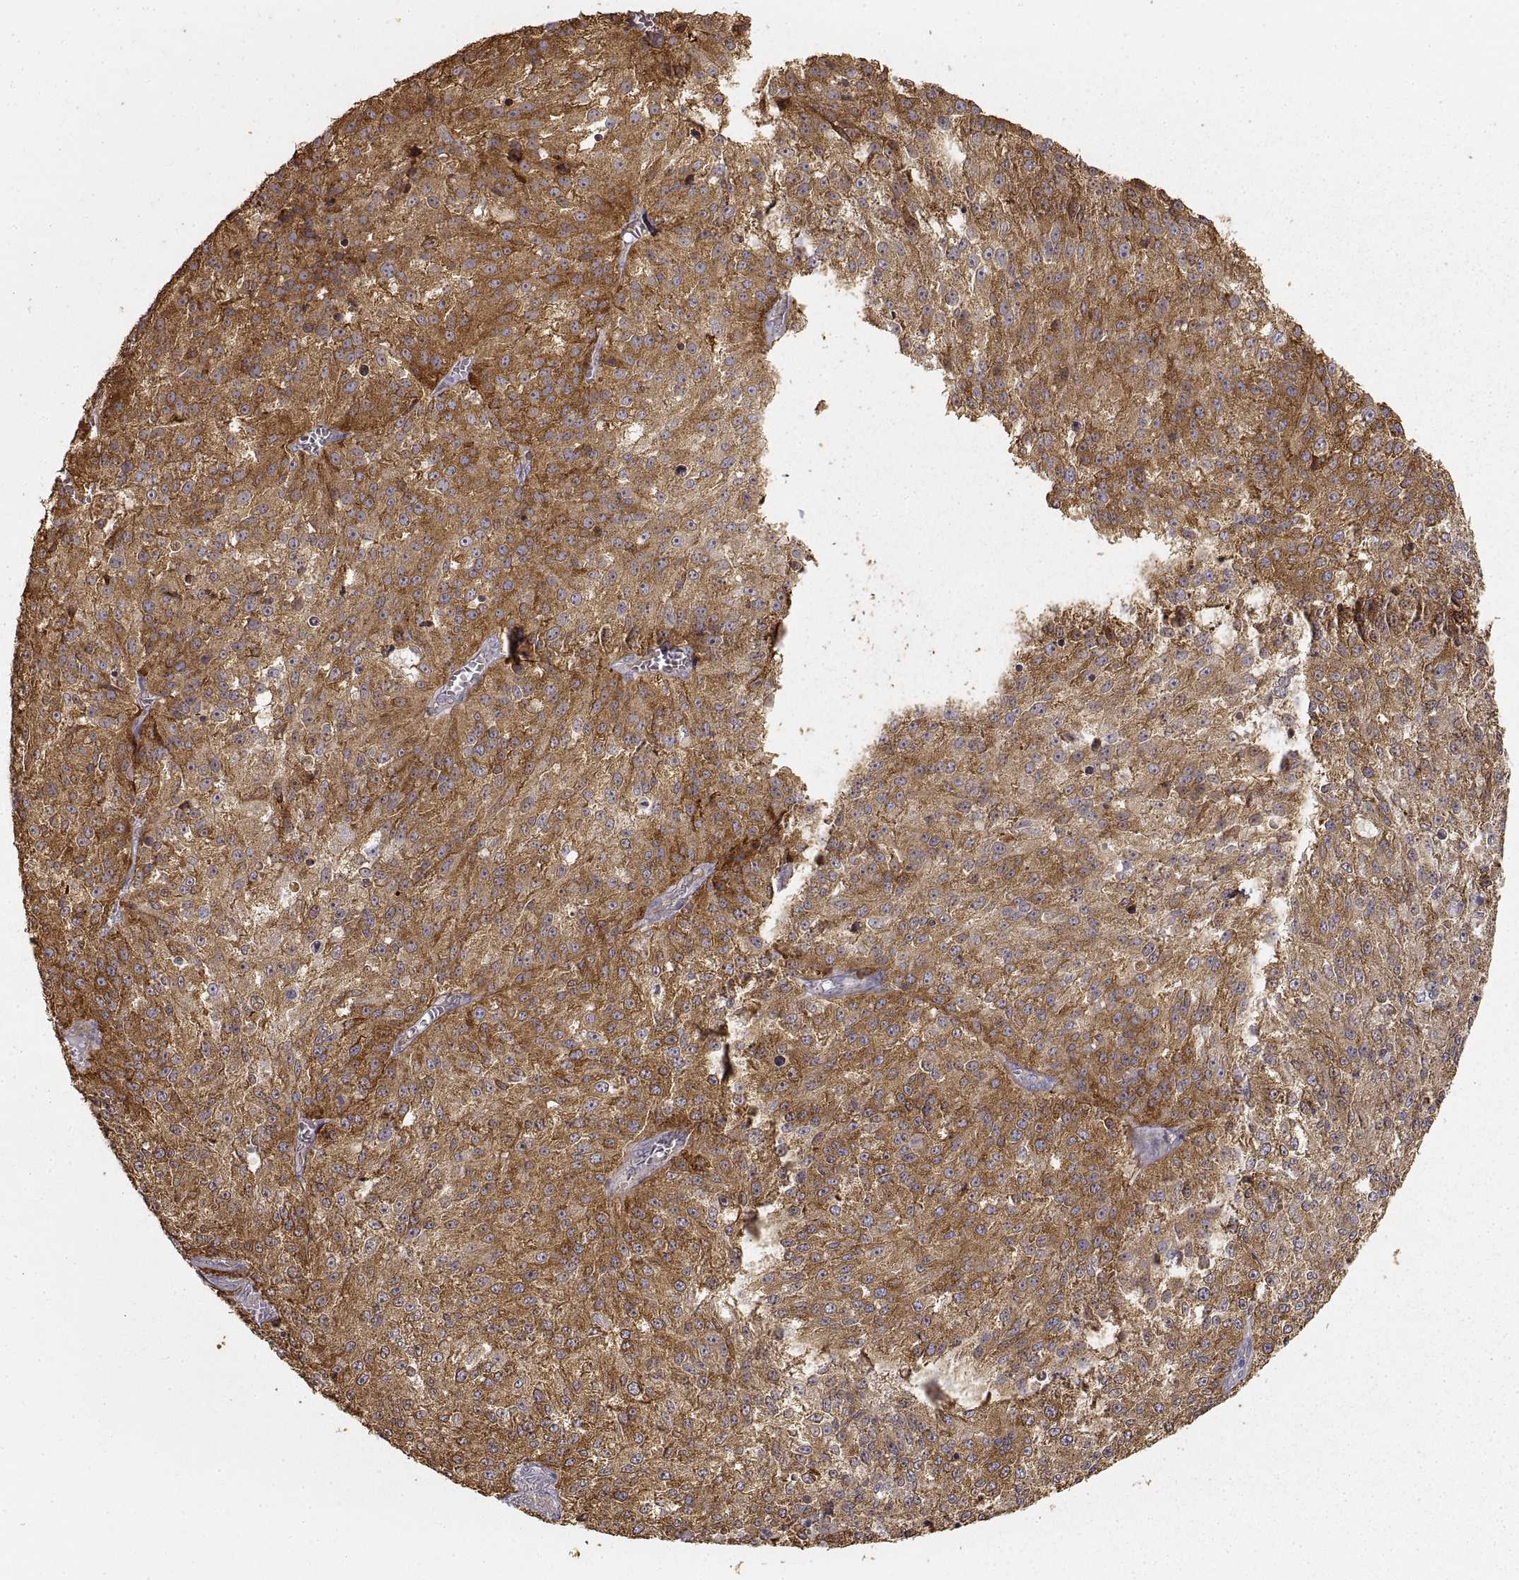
{"staining": {"intensity": "strong", "quantity": ">75%", "location": "cytoplasmic/membranous"}, "tissue": "melanoma", "cell_type": "Tumor cells", "image_type": "cancer", "snomed": [{"axis": "morphology", "description": "Malignant melanoma, Metastatic site"}, {"axis": "topography", "description": "Lymph node"}], "caption": "Immunohistochemistry (IHC) photomicrograph of neoplastic tissue: melanoma stained using immunohistochemistry reveals high levels of strong protein expression localized specifically in the cytoplasmic/membranous of tumor cells, appearing as a cytoplasmic/membranous brown color.", "gene": "HSP90AB1", "patient": {"sex": "female", "age": 64}}